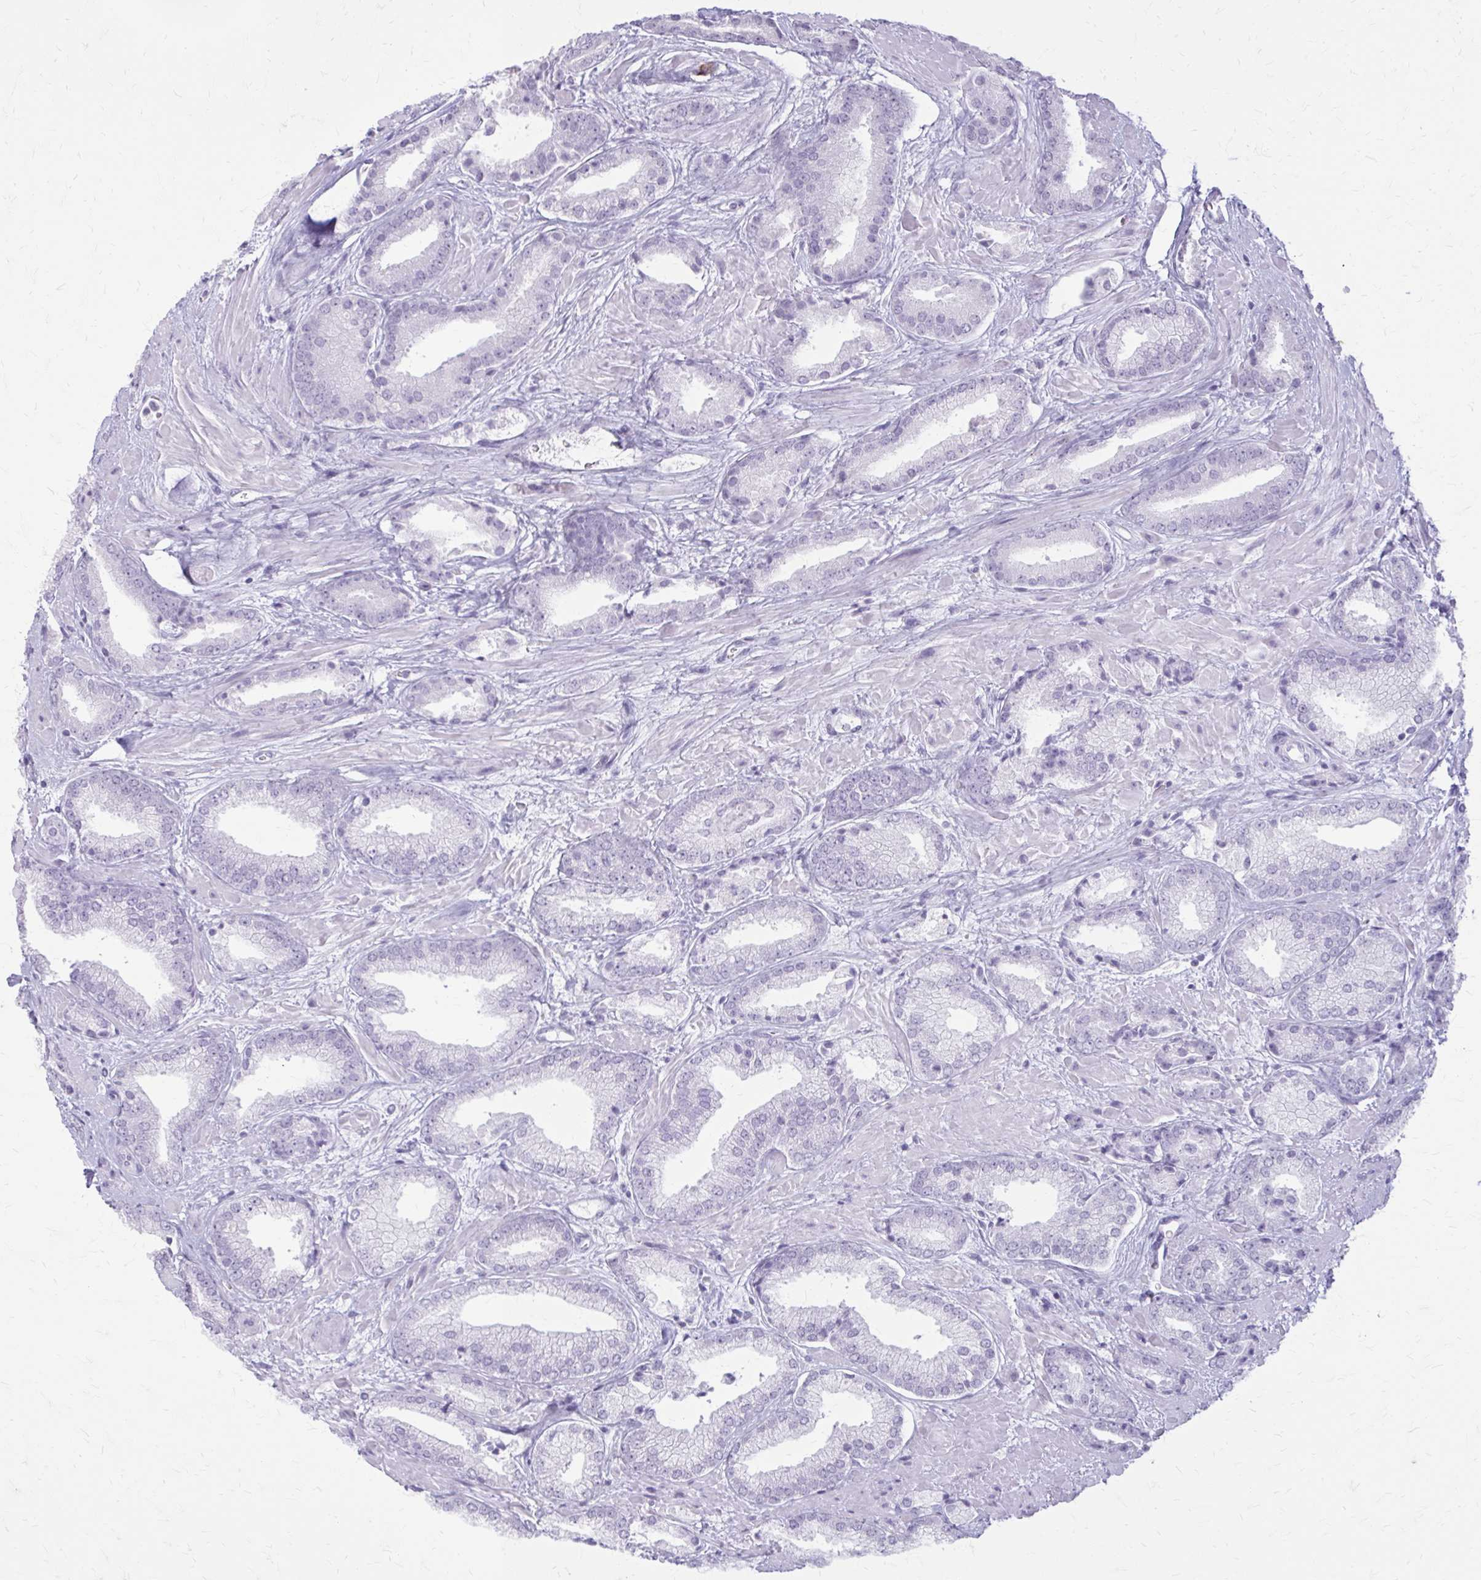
{"staining": {"intensity": "negative", "quantity": "none", "location": "none"}, "tissue": "prostate cancer", "cell_type": "Tumor cells", "image_type": "cancer", "snomed": [{"axis": "morphology", "description": "Adenocarcinoma, High grade"}, {"axis": "topography", "description": "Prostate"}], "caption": "High-grade adenocarcinoma (prostate) was stained to show a protein in brown. There is no significant expression in tumor cells.", "gene": "KRT5", "patient": {"sex": "male", "age": 56}}